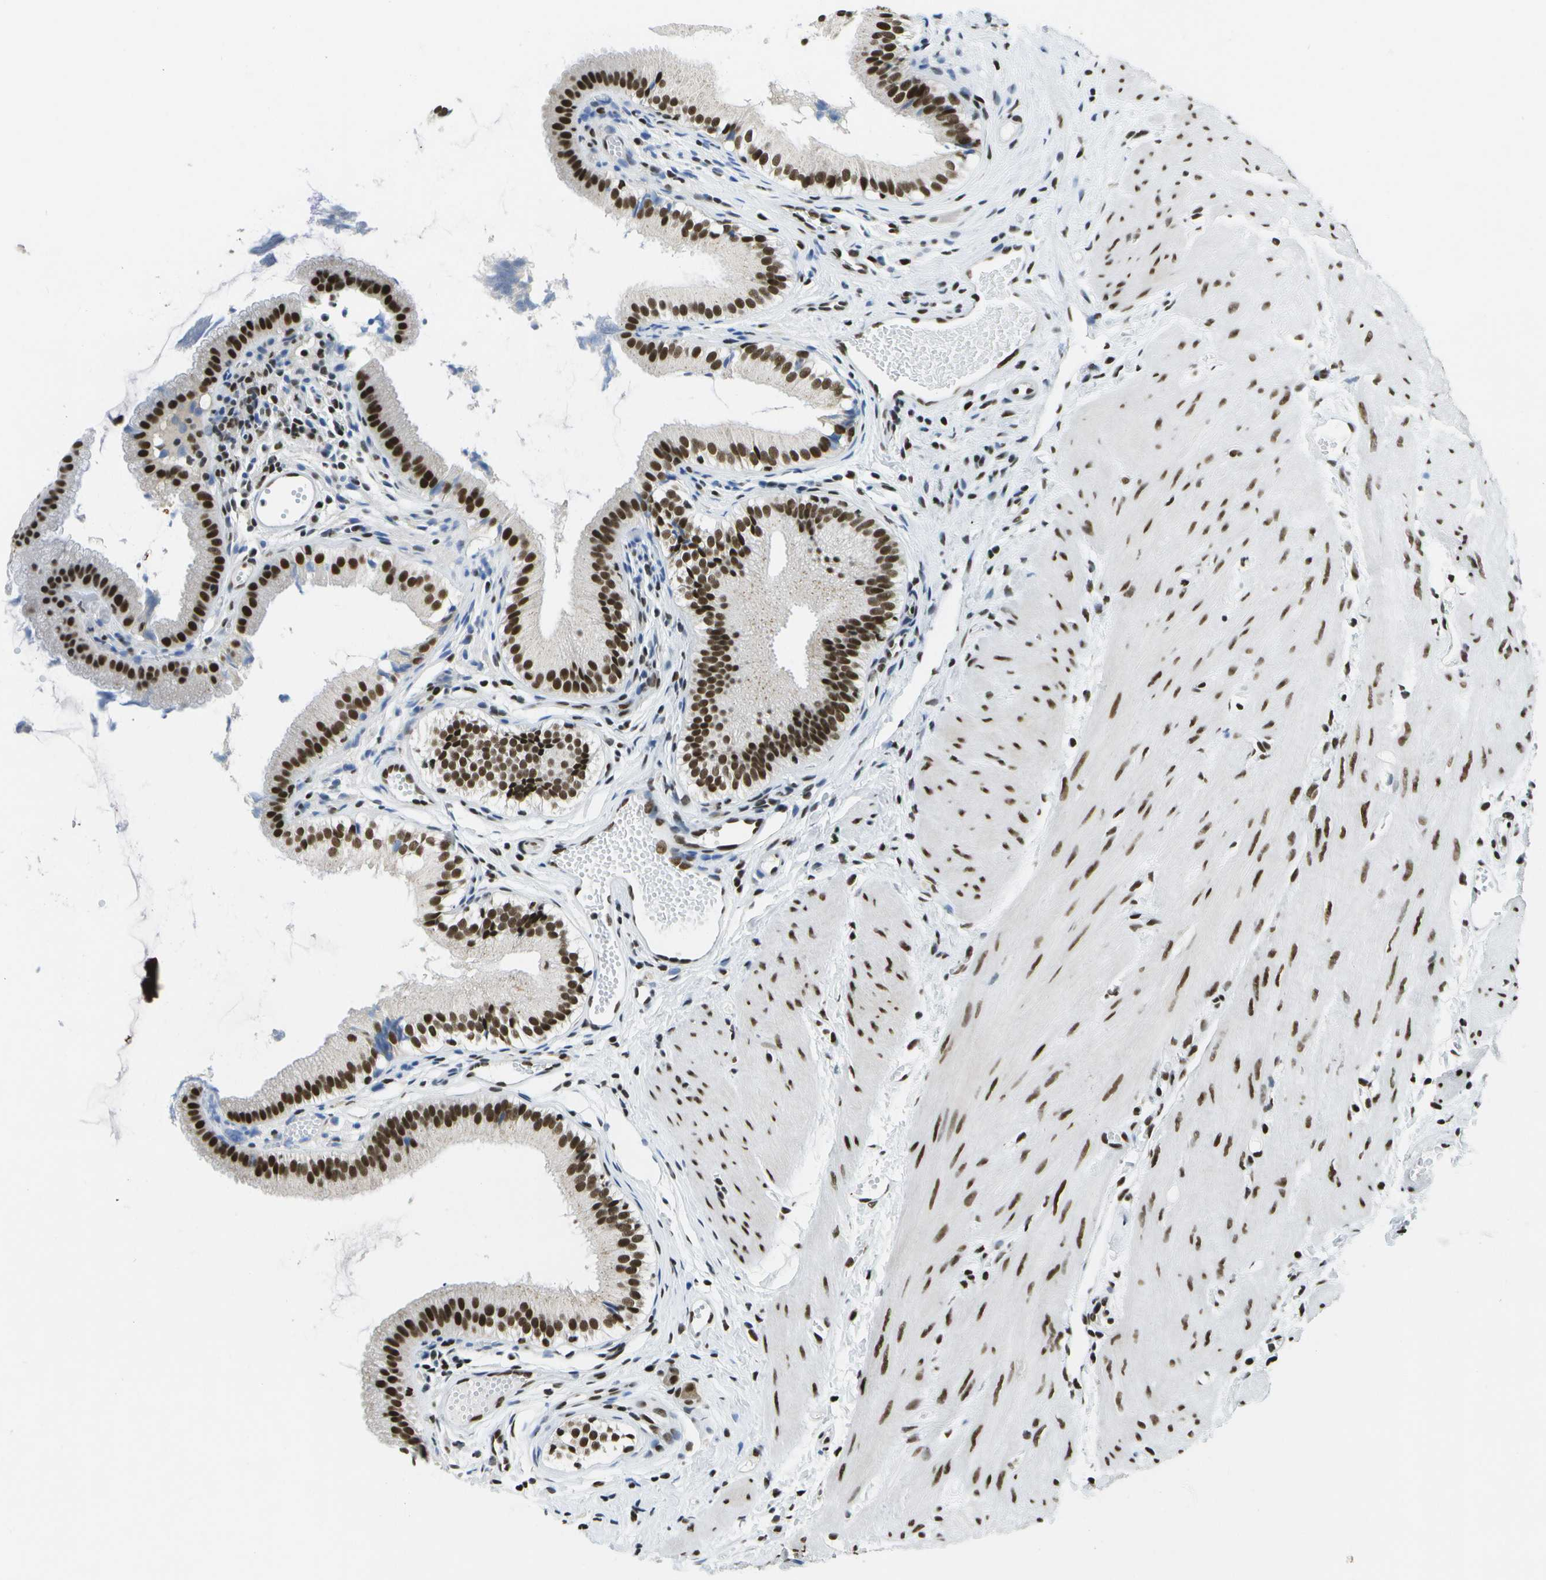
{"staining": {"intensity": "strong", "quantity": ">75%", "location": "nuclear"}, "tissue": "gallbladder", "cell_type": "Glandular cells", "image_type": "normal", "snomed": [{"axis": "morphology", "description": "Normal tissue, NOS"}, {"axis": "topography", "description": "Gallbladder"}], "caption": "Immunohistochemical staining of normal human gallbladder shows >75% levels of strong nuclear protein expression in about >75% of glandular cells. (DAB = brown stain, brightfield microscopy at high magnification).", "gene": "NSRP1", "patient": {"sex": "female", "age": 26}}